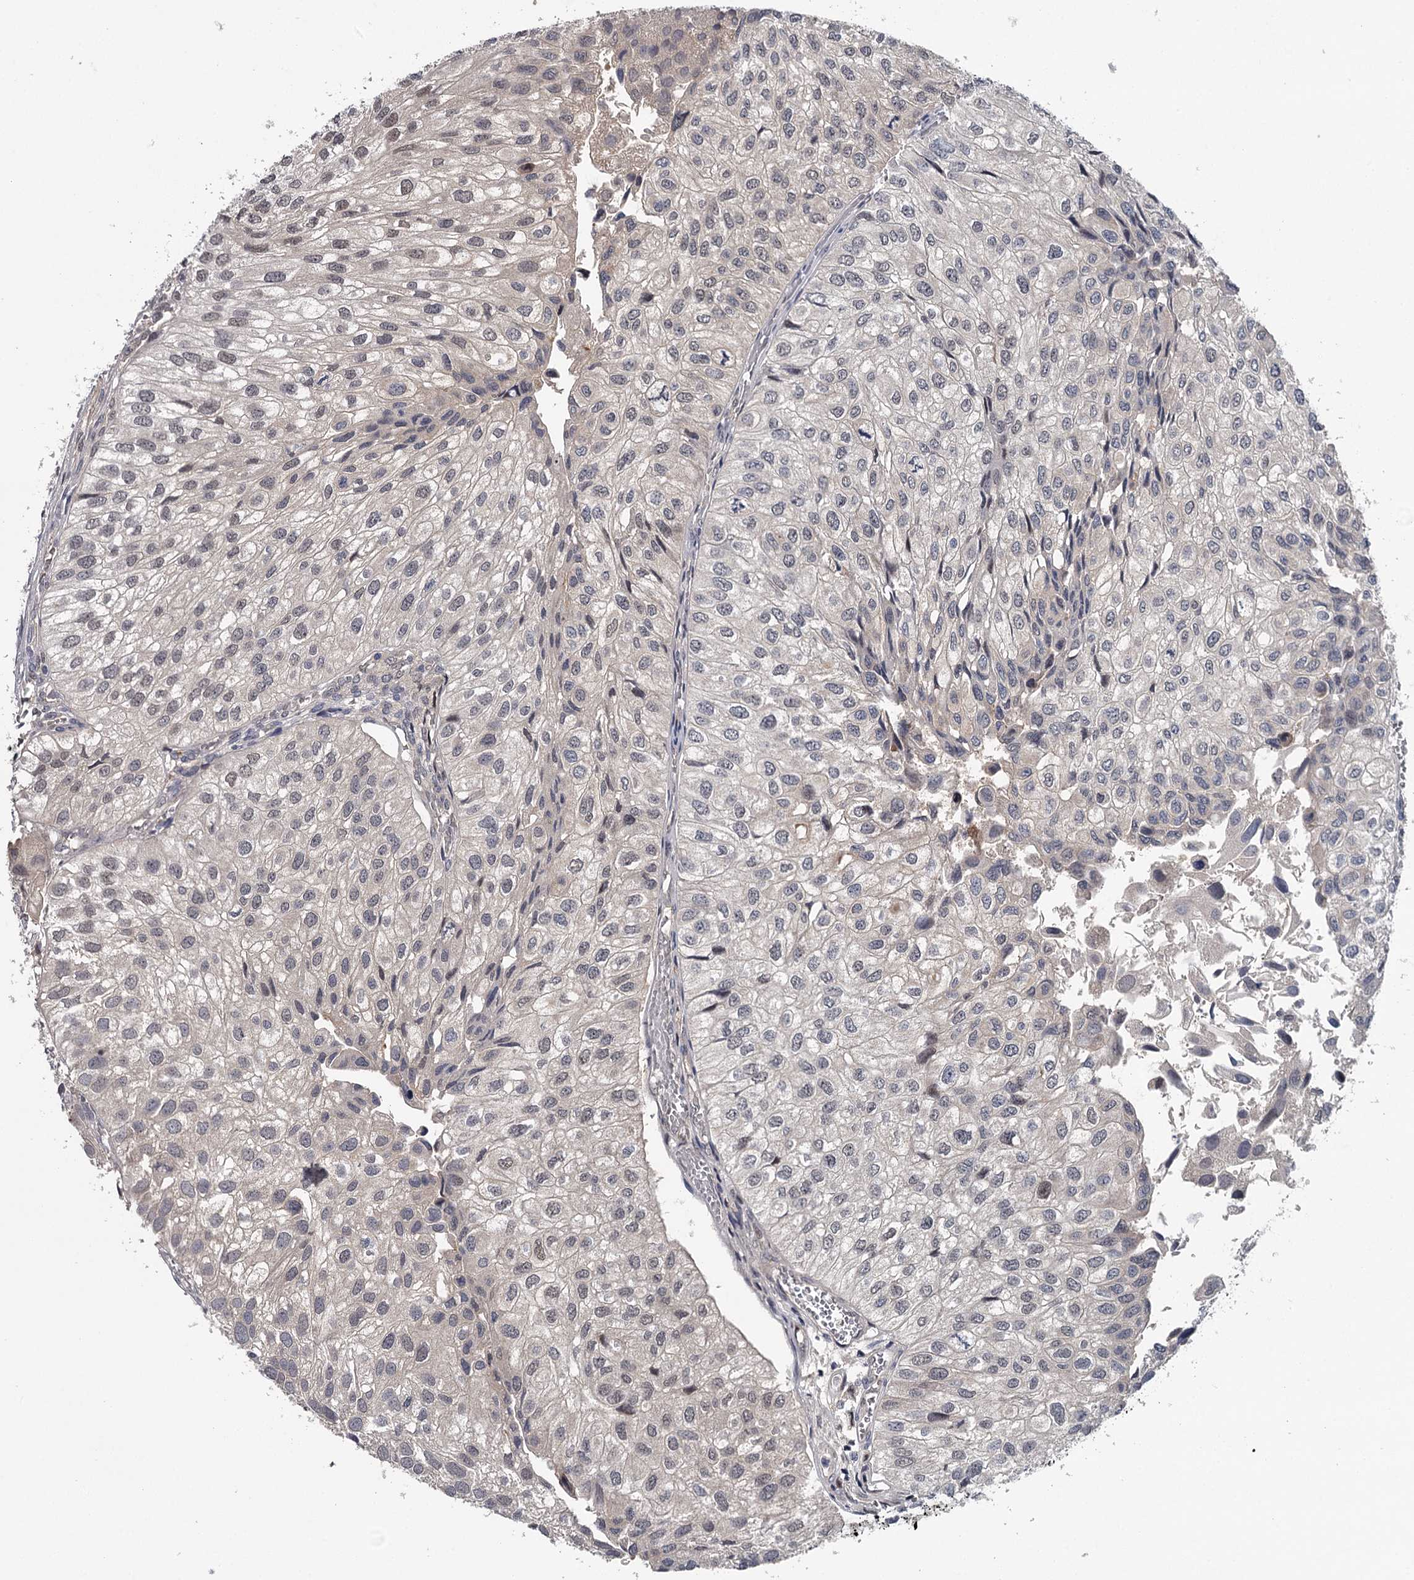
{"staining": {"intensity": "negative", "quantity": "none", "location": "none"}, "tissue": "urothelial cancer", "cell_type": "Tumor cells", "image_type": "cancer", "snomed": [{"axis": "morphology", "description": "Urothelial carcinoma, Low grade"}, {"axis": "topography", "description": "Urinary bladder"}], "caption": "Micrograph shows no protein expression in tumor cells of urothelial carcinoma (low-grade) tissue.", "gene": "GTSF1", "patient": {"sex": "female", "age": 89}}